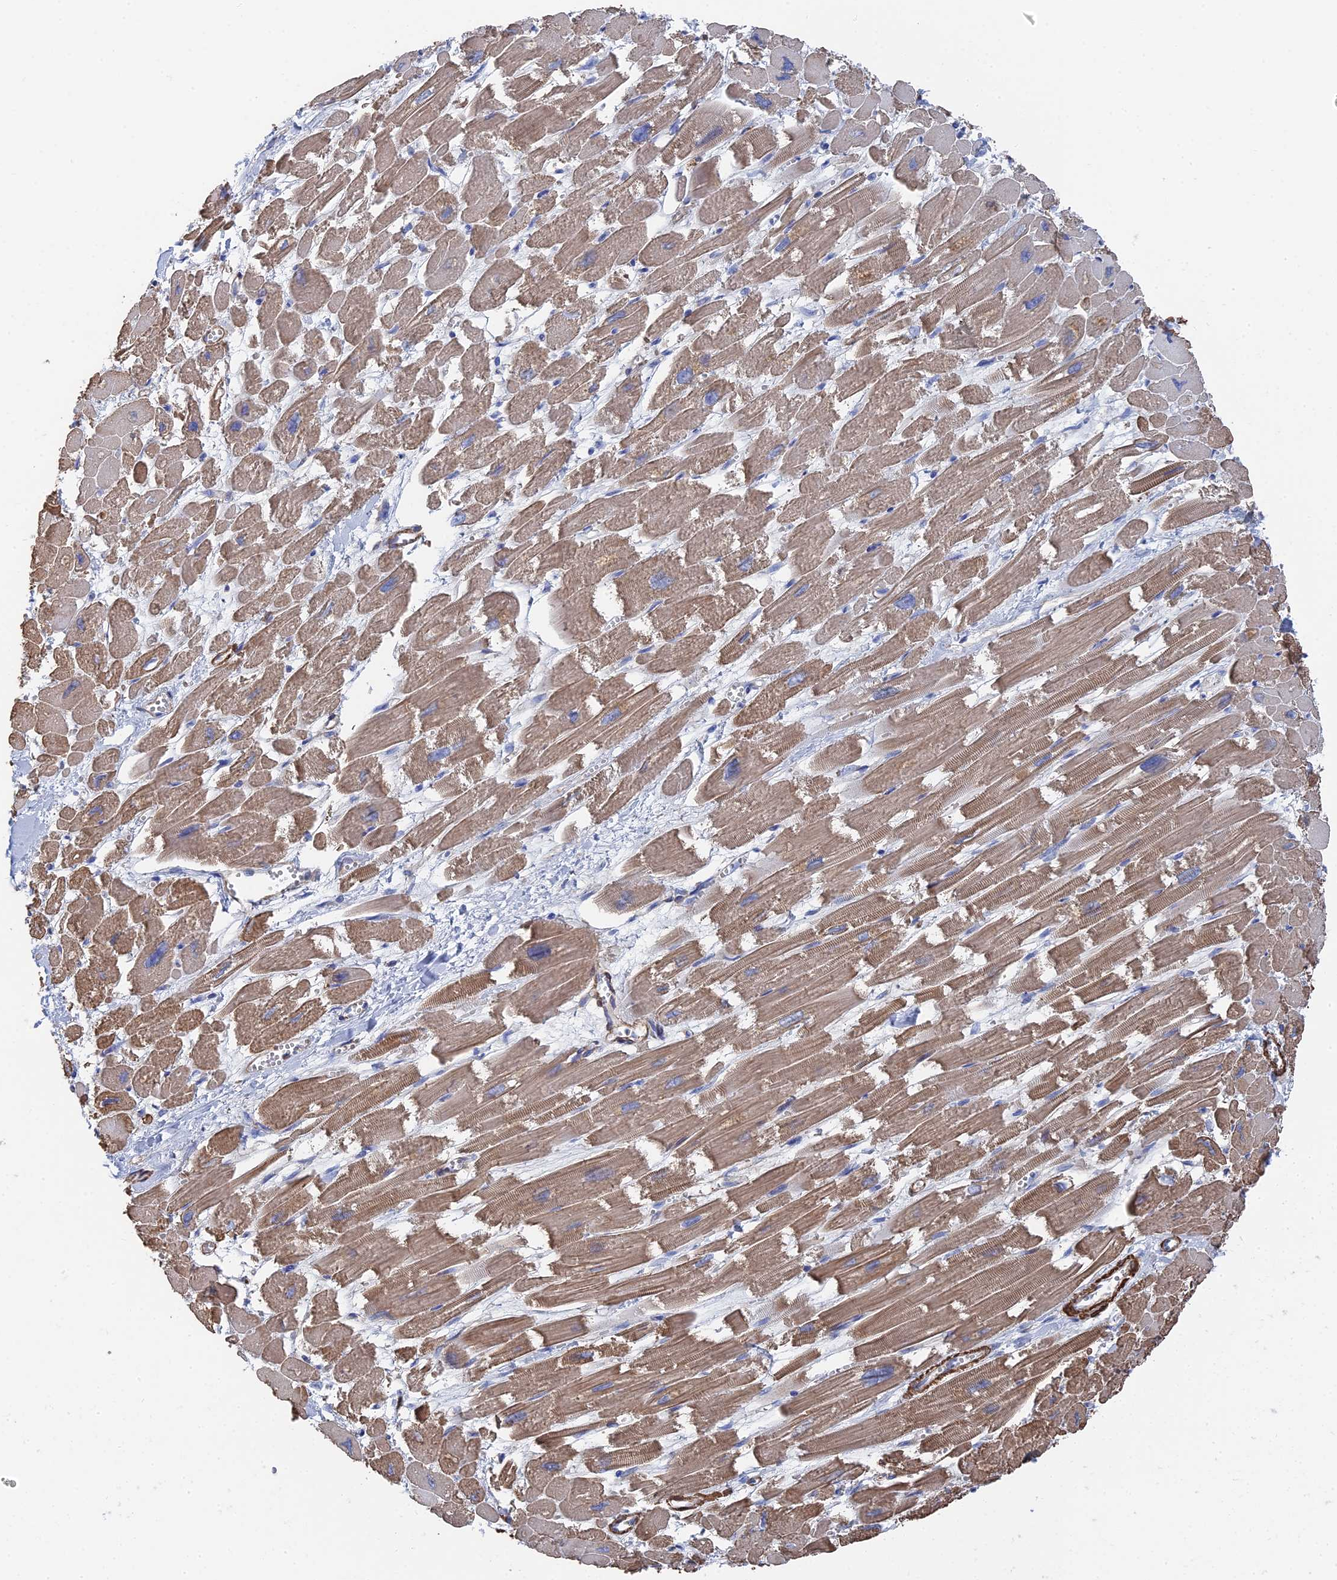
{"staining": {"intensity": "moderate", "quantity": ">75%", "location": "cytoplasmic/membranous"}, "tissue": "heart muscle", "cell_type": "Cardiomyocytes", "image_type": "normal", "snomed": [{"axis": "morphology", "description": "Normal tissue, NOS"}, {"axis": "topography", "description": "Heart"}], "caption": "IHC (DAB) staining of normal human heart muscle shows moderate cytoplasmic/membranous protein positivity in about >75% of cardiomyocytes. (Stains: DAB in brown, nuclei in blue, Microscopy: brightfield microscopy at high magnification).", "gene": "STRA6", "patient": {"sex": "male", "age": 54}}